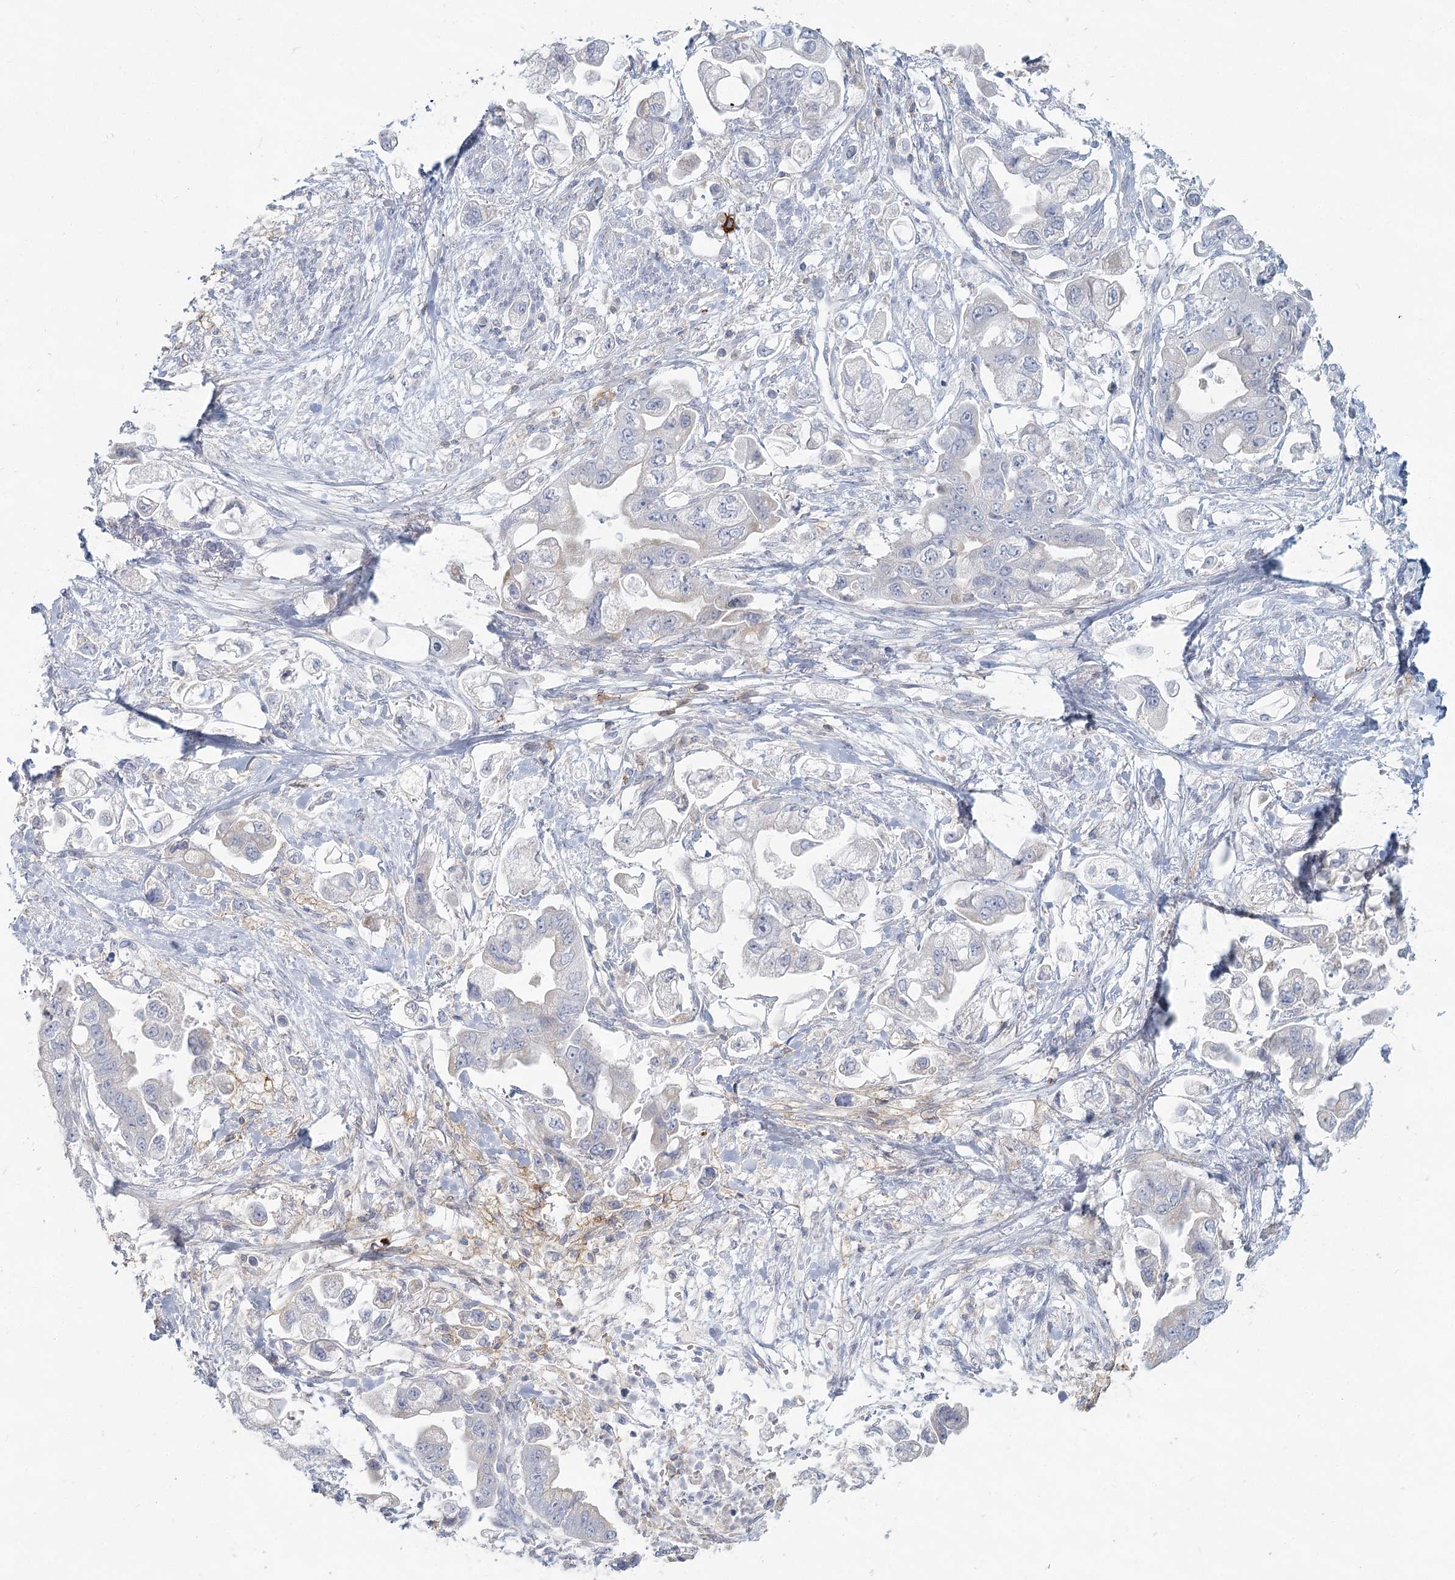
{"staining": {"intensity": "negative", "quantity": "none", "location": "none"}, "tissue": "stomach cancer", "cell_type": "Tumor cells", "image_type": "cancer", "snomed": [{"axis": "morphology", "description": "Adenocarcinoma, NOS"}, {"axis": "topography", "description": "Stomach"}], "caption": "Immunohistochemical staining of adenocarcinoma (stomach) reveals no significant positivity in tumor cells.", "gene": "BPHL", "patient": {"sex": "male", "age": 62}}